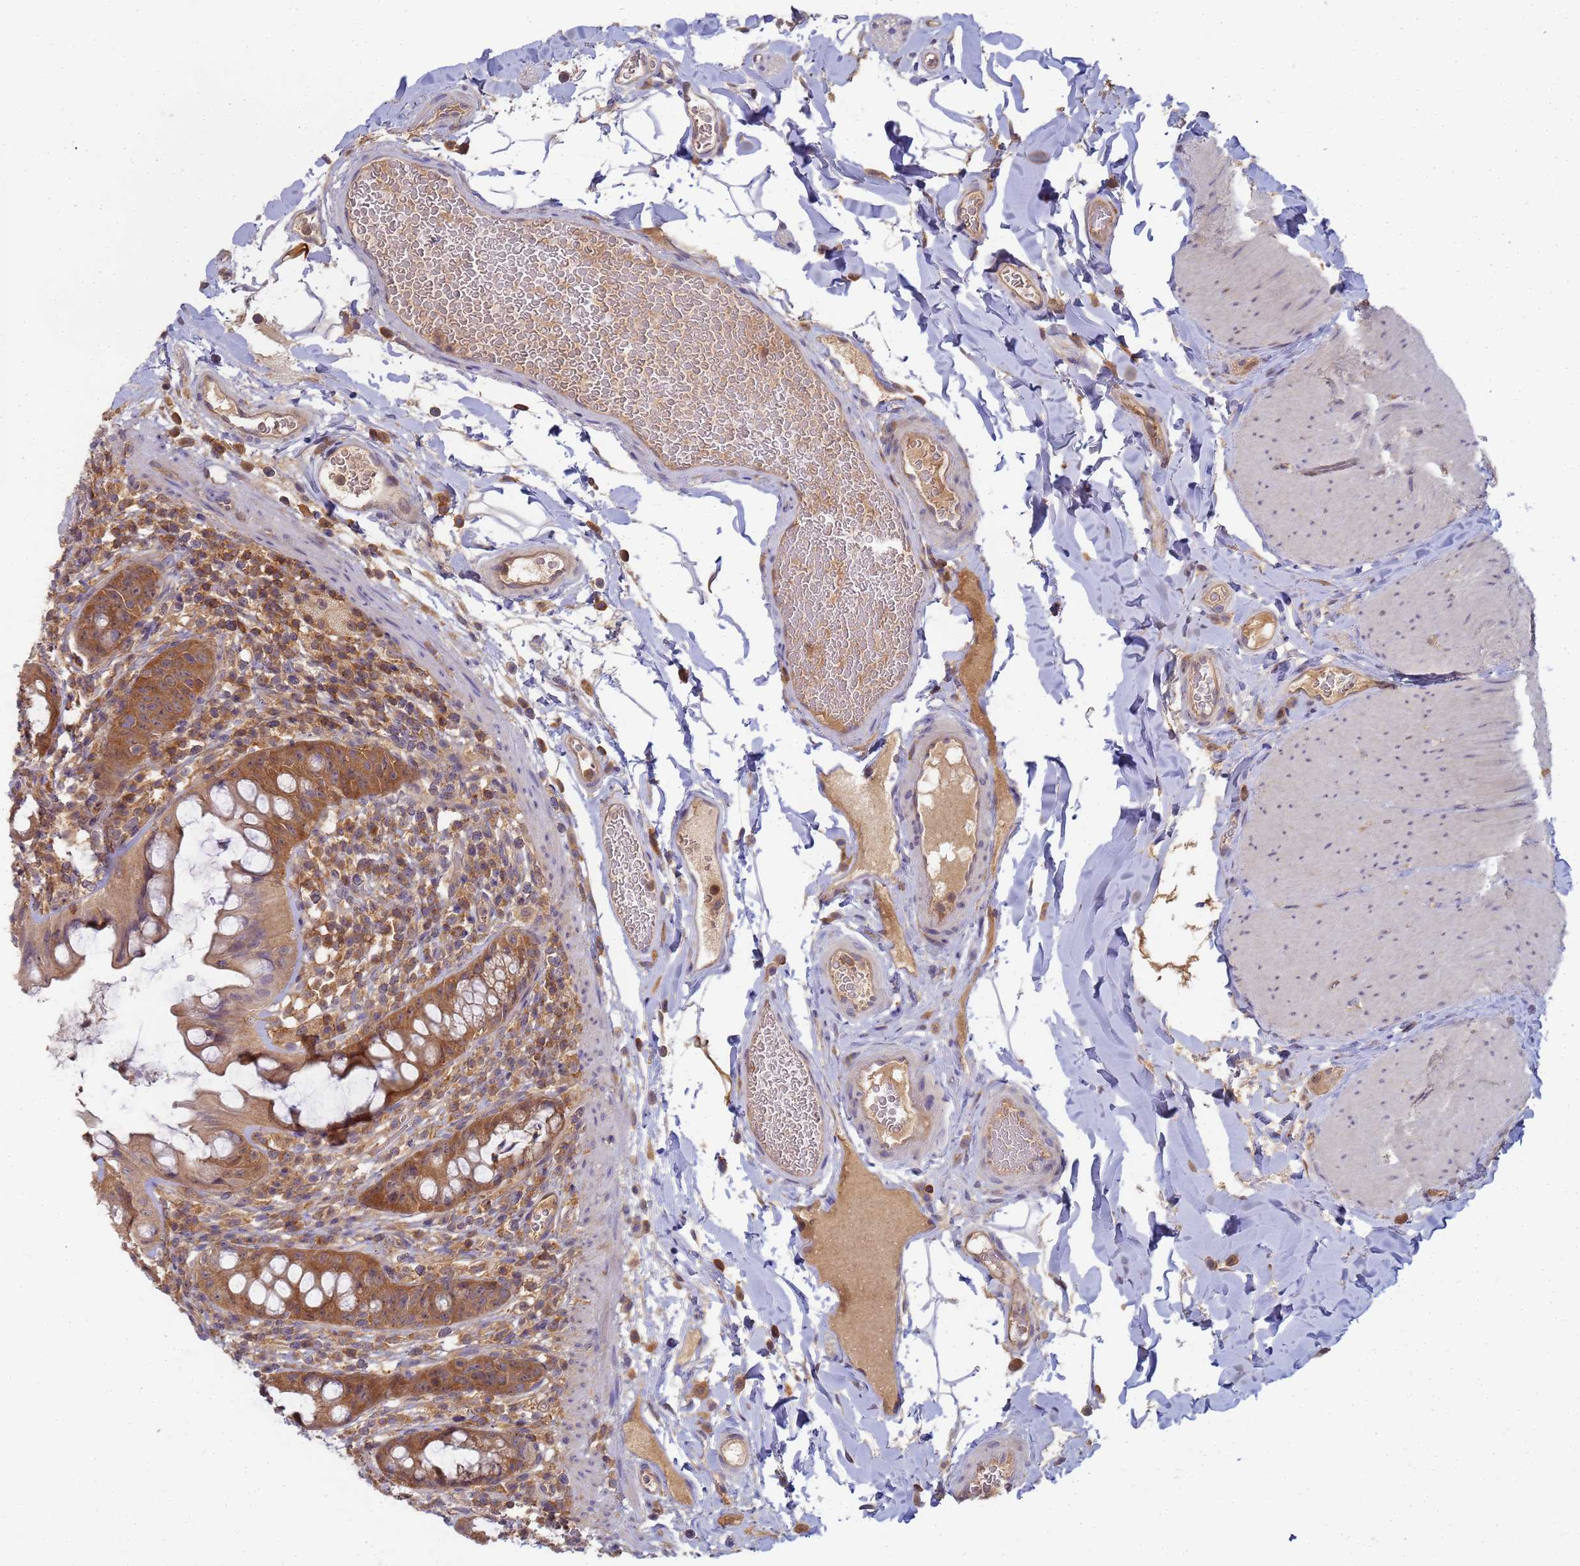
{"staining": {"intensity": "moderate", "quantity": ">75%", "location": "cytoplasmic/membranous"}, "tissue": "rectum", "cell_type": "Glandular cells", "image_type": "normal", "snomed": [{"axis": "morphology", "description": "Normal tissue, NOS"}, {"axis": "topography", "description": "Rectum"}], "caption": "The micrograph displays staining of benign rectum, revealing moderate cytoplasmic/membranous protein staining (brown color) within glandular cells. The protein is stained brown, and the nuclei are stained in blue (DAB IHC with brightfield microscopy, high magnification).", "gene": "SHARPIN", "patient": {"sex": "female", "age": 57}}